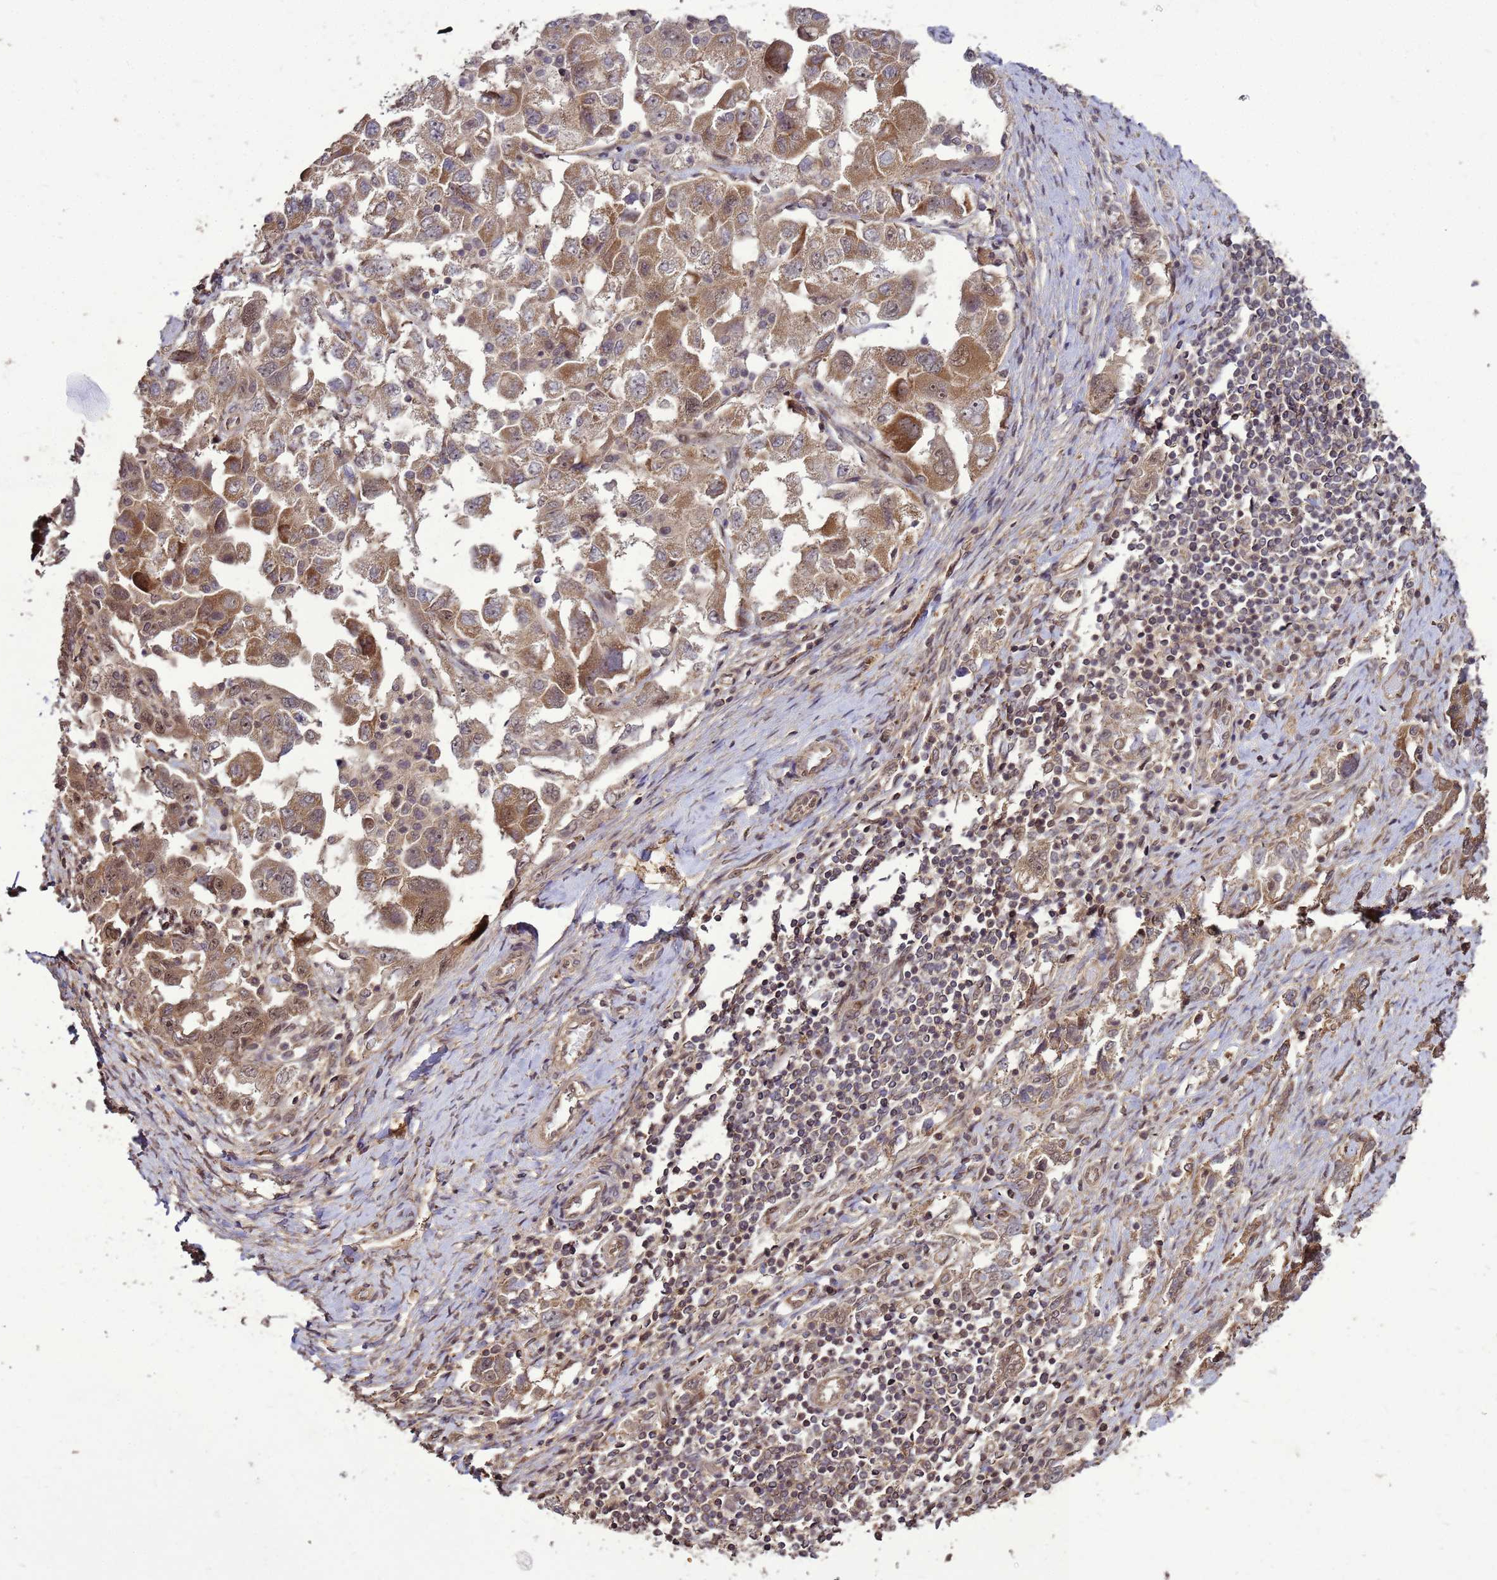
{"staining": {"intensity": "moderate", "quantity": ">75%", "location": "cytoplasmic/membranous,nuclear"}, "tissue": "ovarian cancer", "cell_type": "Tumor cells", "image_type": "cancer", "snomed": [{"axis": "morphology", "description": "Carcinoma, NOS"}, {"axis": "morphology", "description": "Cystadenocarcinoma, serous, NOS"}, {"axis": "topography", "description": "Ovary"}], "caption": "Immunohistochemical staining of serous cystadenocarcinoma (ovarian) displays moderate cytoplasmic/membranous and nuclear protein positivity in approximately >75% of tumor cells. The staining was performed using DAB, with brown indicating positive protein expression. Nuclei are stained blue with hematoxylin.", "gene": "CRBN", "patient": {"sex": "female", "age": 69}}